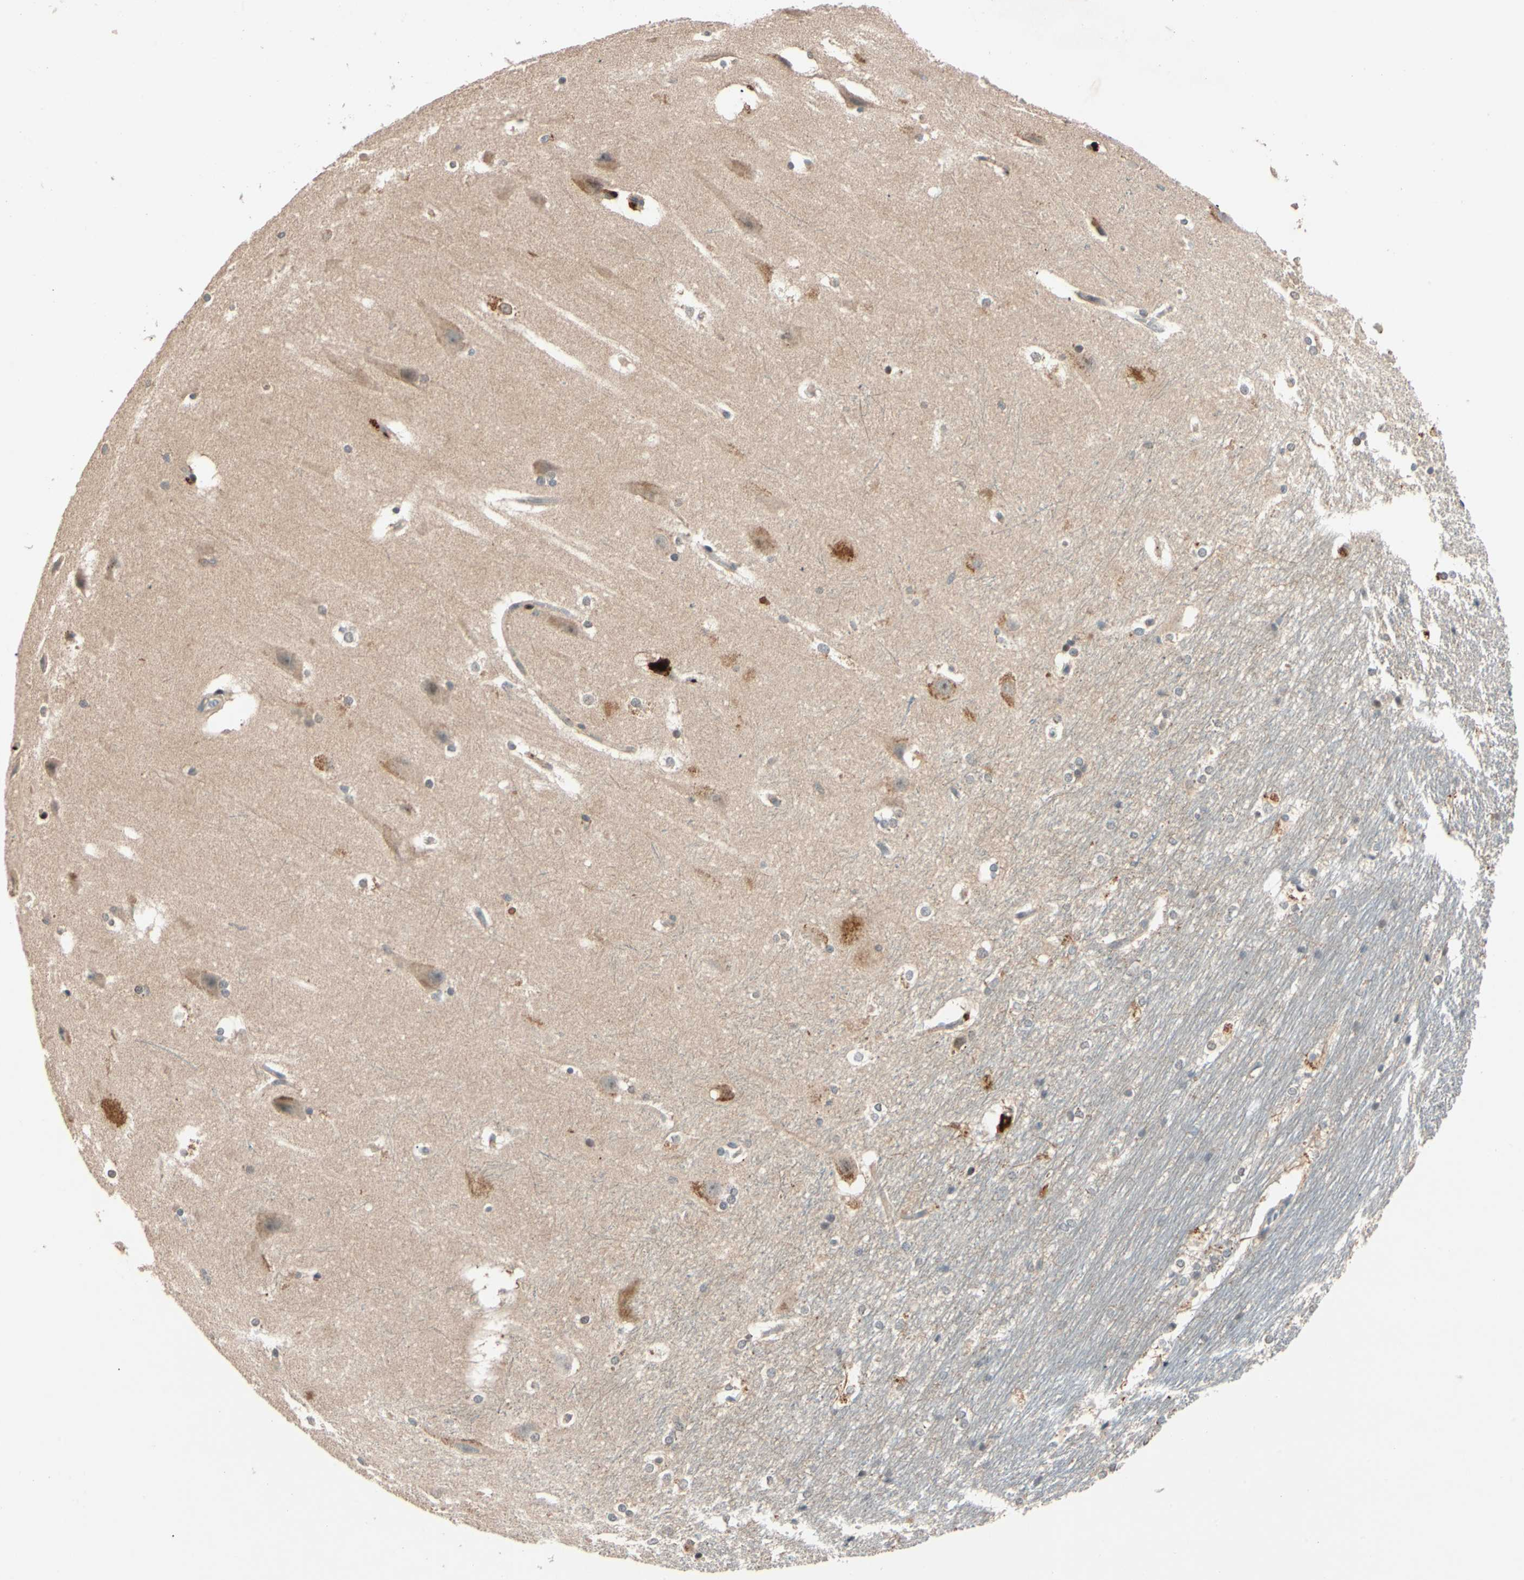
{"staining": {"intensity": "weak", "quantity": "25%-75%", "location": "cytoplasmic/membranous"}, "tissue": "hippocampus", "cell_type": "Glial cells", "image_type": "normal", "snomed": [{"axis": "morphology", "description": "Normal tissue, NOS"}, {"axis": "topography", "description": "Hippocampus"}], "caption": "Immunohistochemical staining of benign human hippocampus reveals low levels of weak cytoplasmic/membranous positivity in approximately 25%-75% of glial cells. The protein of interest is stained brown, and the nuclei are stained in blue (DAB (3,3'-diaminobenzidine) IHC with brightfield microscopy, high magnification).", "gene": "ACSL5", "patient": {"sex": "female", "age": 19}}